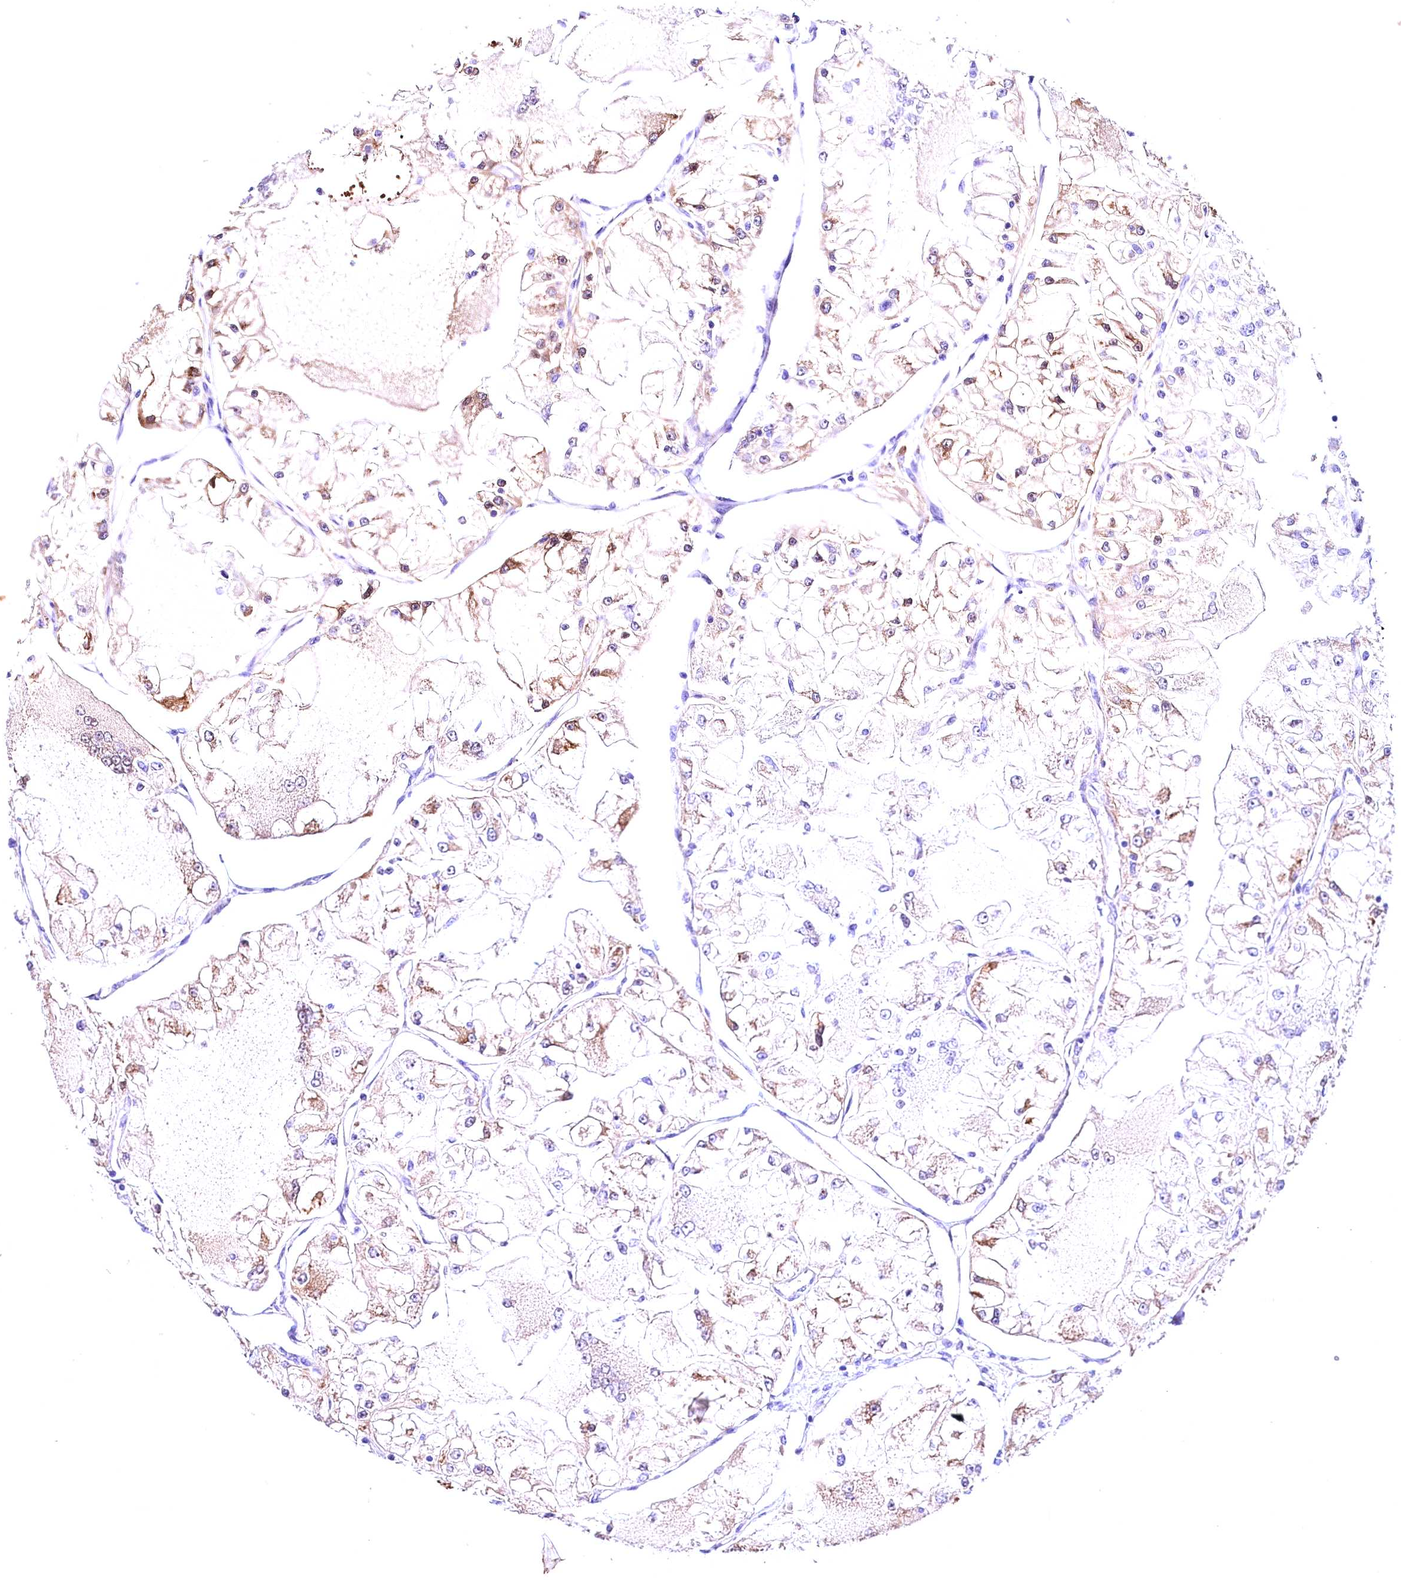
{"staining": {"intensity": "weak", "quantity": "<25%", "location": "cytoplasmic/membranous"}, "tissue": "renal cancer", "cell_type": "Tumor cells", "image_type": "cancer", "snomed": [{"axis": "morphology", "description": "Adenocarcinoma, NOS"}, {"axis": "topography", "description": "Kidney"}], "caption": "High power microscopy histopathology image of an immunohistochemistry (IHC) photomicrograph of renal adenocarcinoma, revealing no significant staining in tumor cells.", "gene": "ARMC6", "patient": {"sex": "female", "age": 72}}